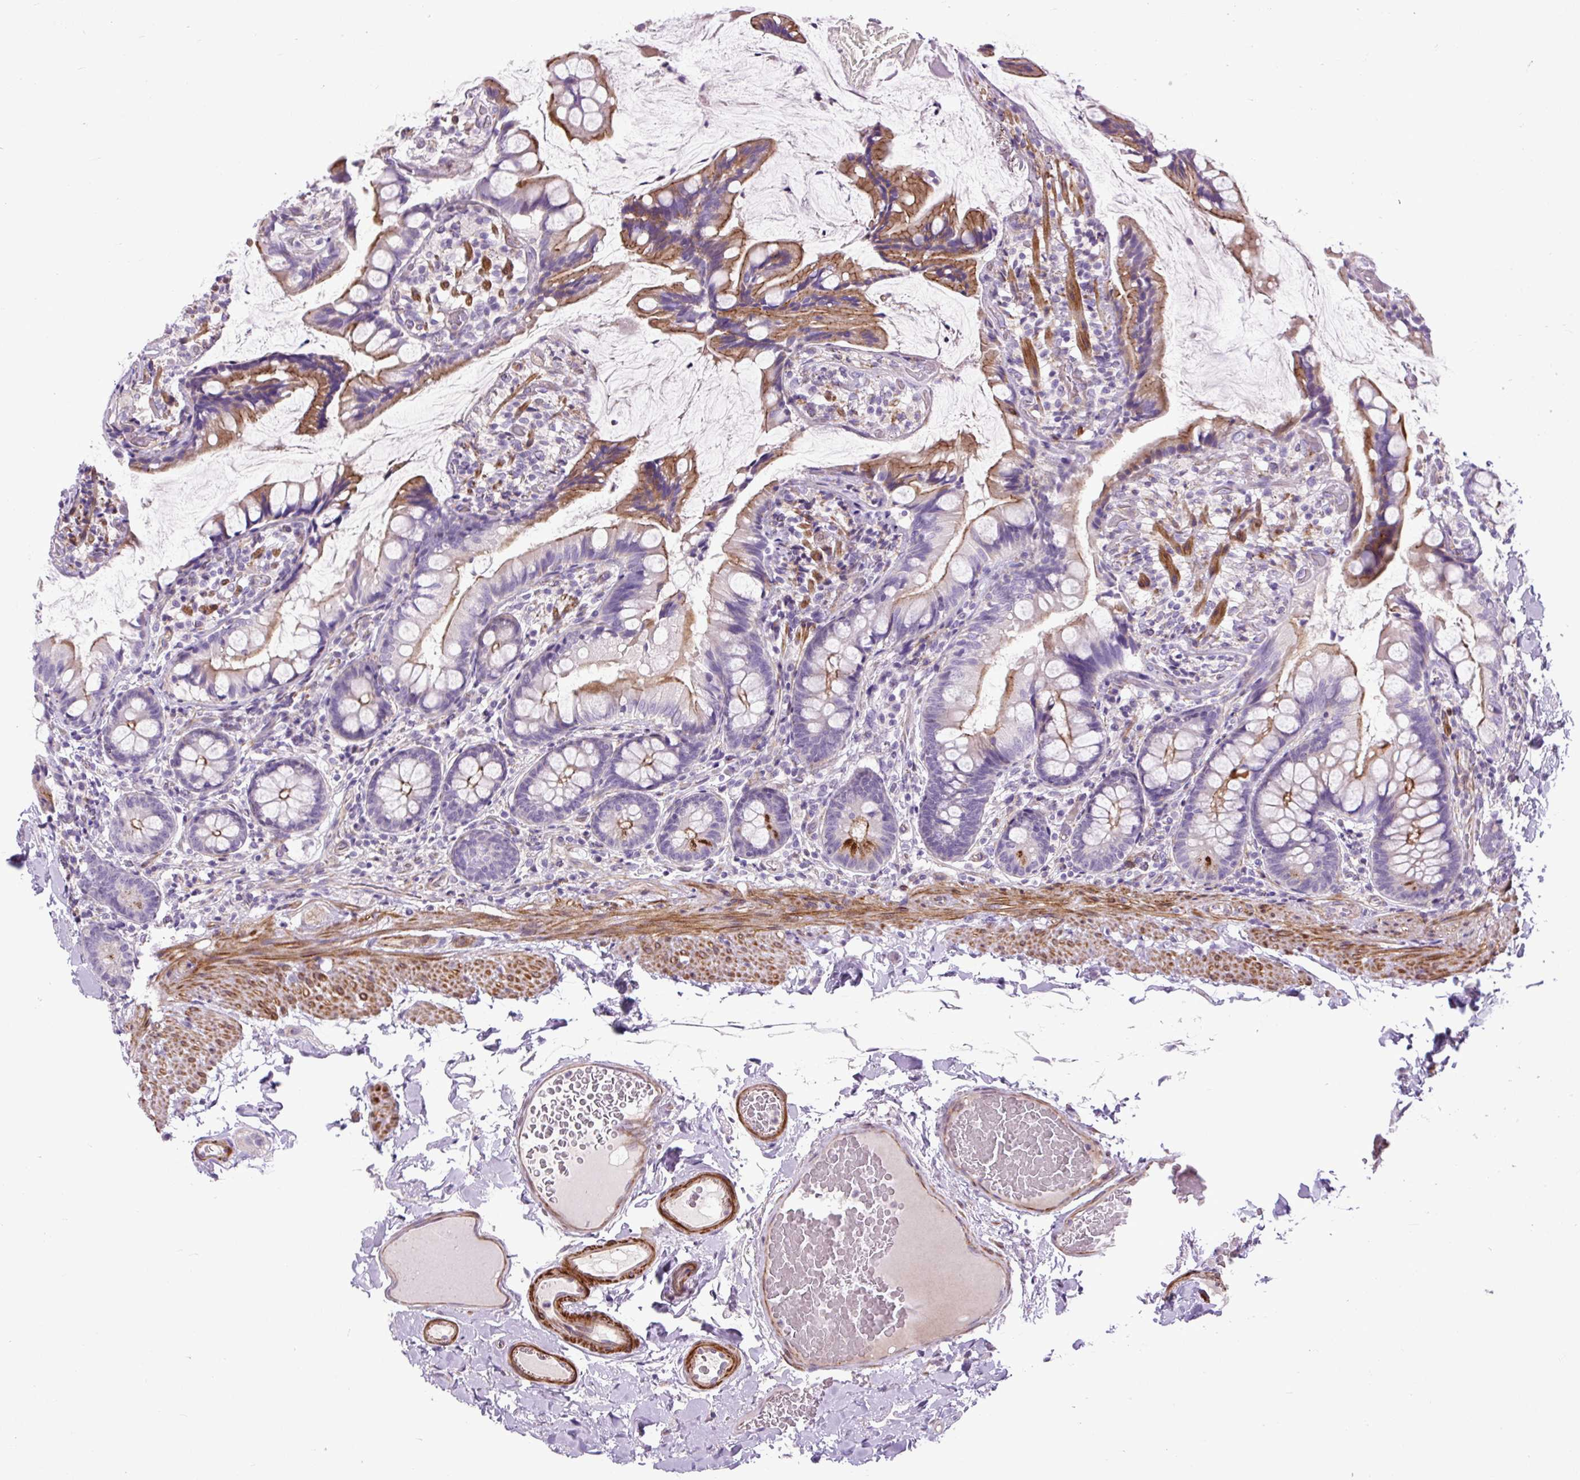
{"staining": {"intensity": "moderate", "quantity": ">75%", "location": "cytoplasmic/membranous"}, "tissue": "small intestine", "cell_type": "Glandular cells", "image_type": "normal", "snomed": [{"axis": "morphology", "description": "Normal tissue, NOS"}, {"axis": "topography", "description": "Small intestine"}], "caption": "Moderate cytoplasmic/membranous staining is identified in approximately >75% of glandular cells in unremarkable small intestine.", "gene": "ZNF197", "patient": {"sex": "male", "age": 70}}